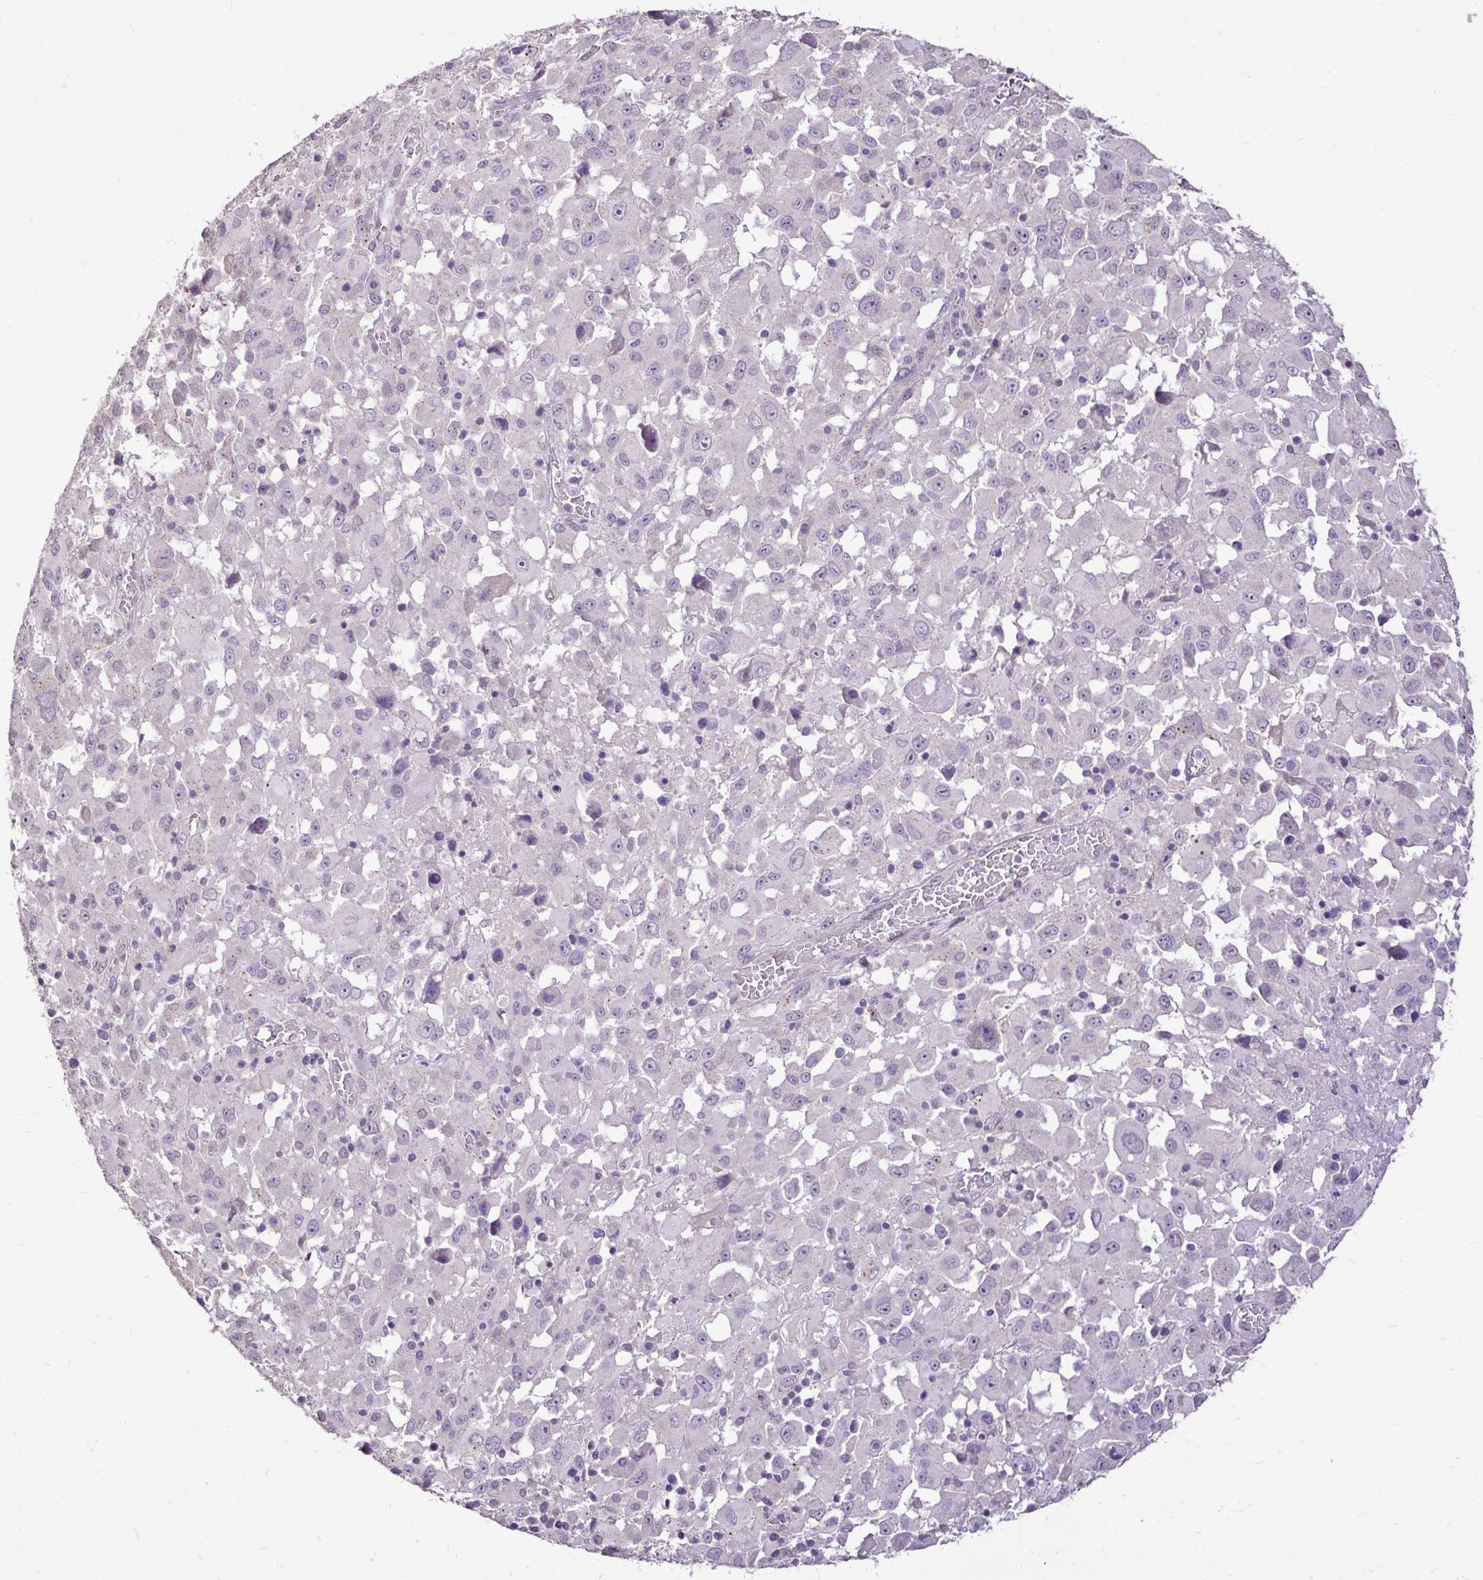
{"staining": {"intensity": "negative", "quantity": "none", "location": "none"}, "tissue": "melanoma", "cell_type": "Tumor cells", "image_type": "cancer", "snomed": [{"axis": "morphology", "description": "Malignant melanoma, Metastatic site"}, {"axis": "topography", "description": "Soft tissue"}], "caption": "This is an immunohistochemistry (IHC) image of human melanoma. There is no positivity in tumor cells.", "gene": "KIAA1210", "patient": {"sex": "male", "age": 50}}